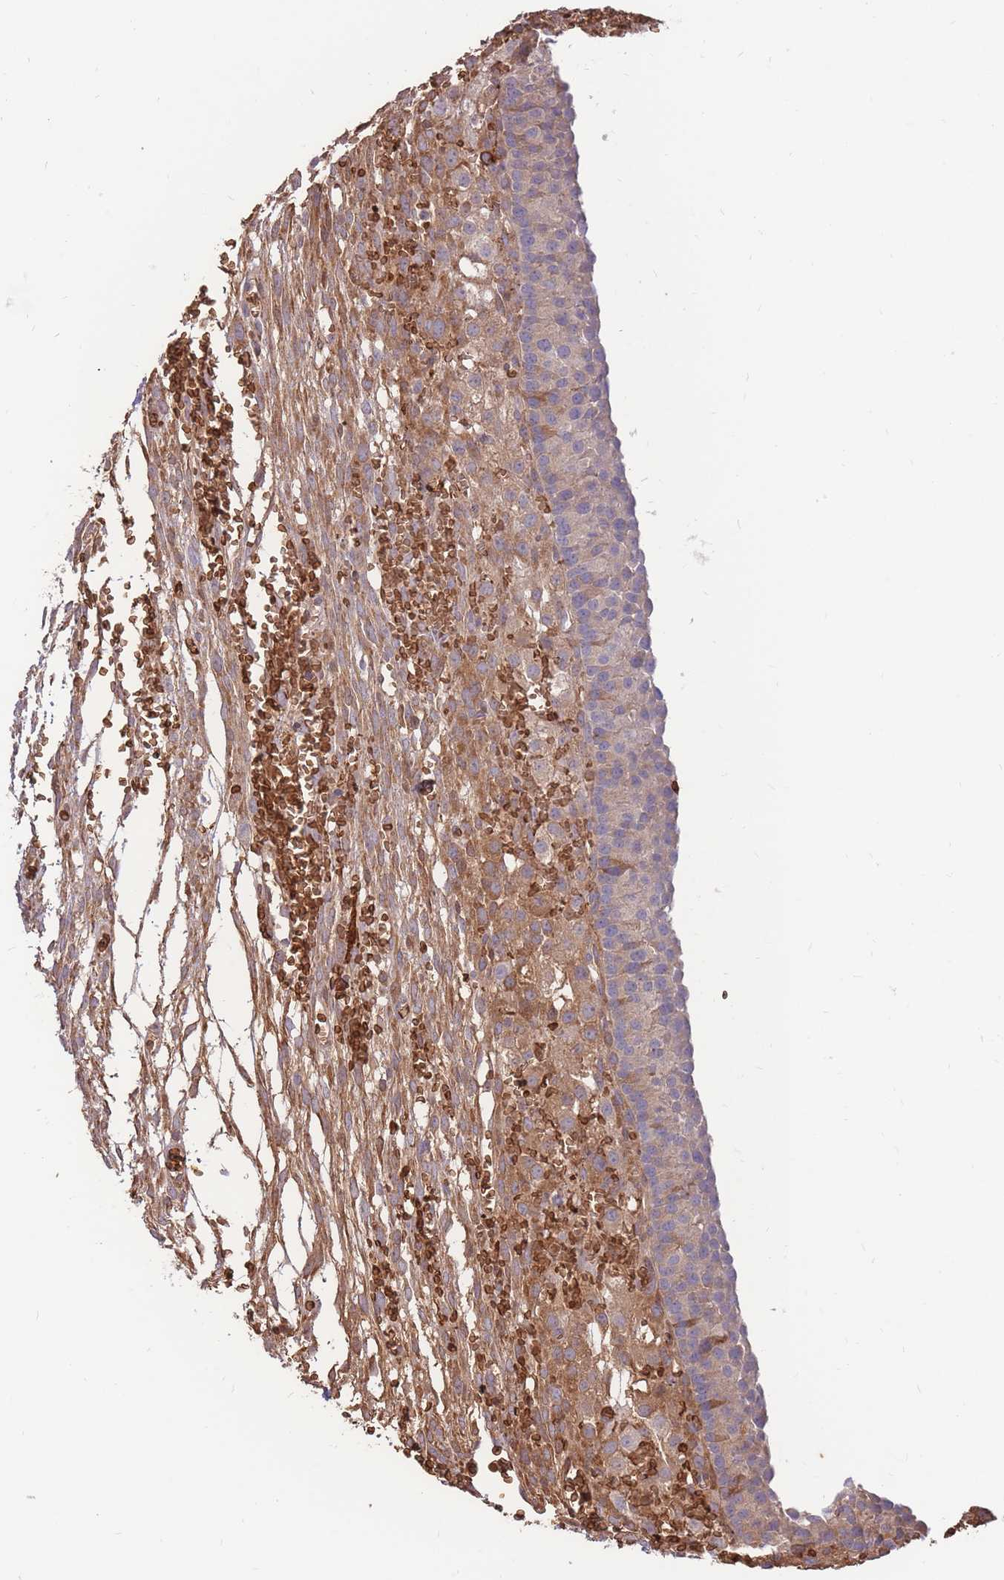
{"staining": {"intensity": "moderate", "quantity": "<25%", "location": "cytoplasmic/membranous"}, "tissue": "ovary", "cell_type": "Ovarian stroma cells", "image_type": "normal", "snomed": [{"axis": "morphology", "description": "Normal tissue, NOS"}, {"axis": "topography", "description": "Ovary"}], "caption": "About <25% of ovarian stroma cells in unremarkable human ovary show moderate cytoplasmic/membranous protein positivity as visualized by brown immunohistochemical staining.", "gene": "ATP10D", "patient": {"sex": "female", "age": 39}}